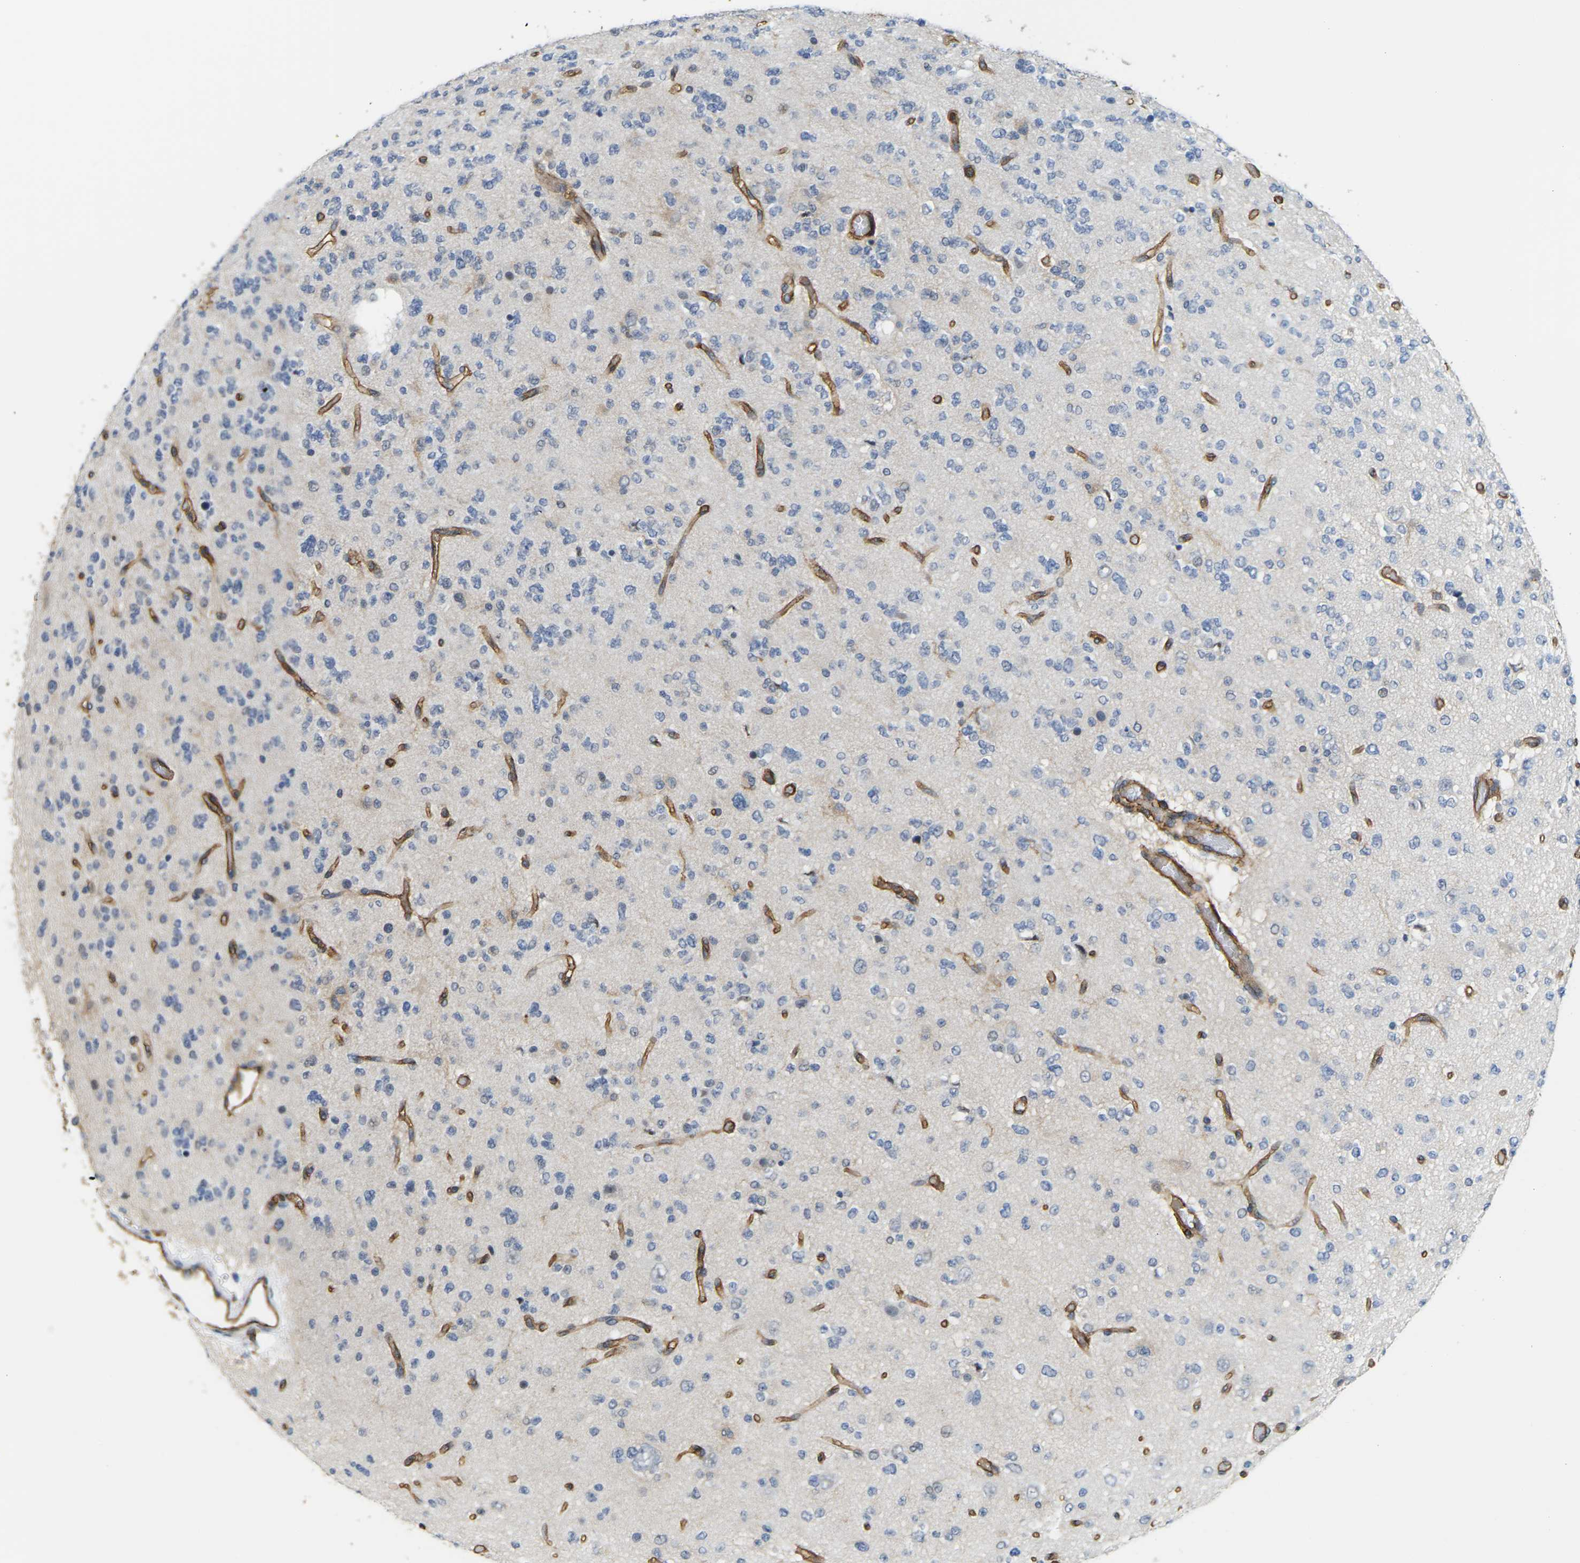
{"staining": {"intensity": "negative", "quantity": "none", "location": "none"}, "tissue": "glioma", "cell_type": "Tumor cells", "image_type": "cancer", "snomed": [{"axis": "morphology", "description": "Glioma, malignant, Low grade"}, {"axis": "topography", "description": "Brain"}], "caption": "This is an immunohistochemistry image of human glioma. There is no expression in tumor cells.", "gene": "IQGAP1", "patient": {"sex": "male", "age": 38}}